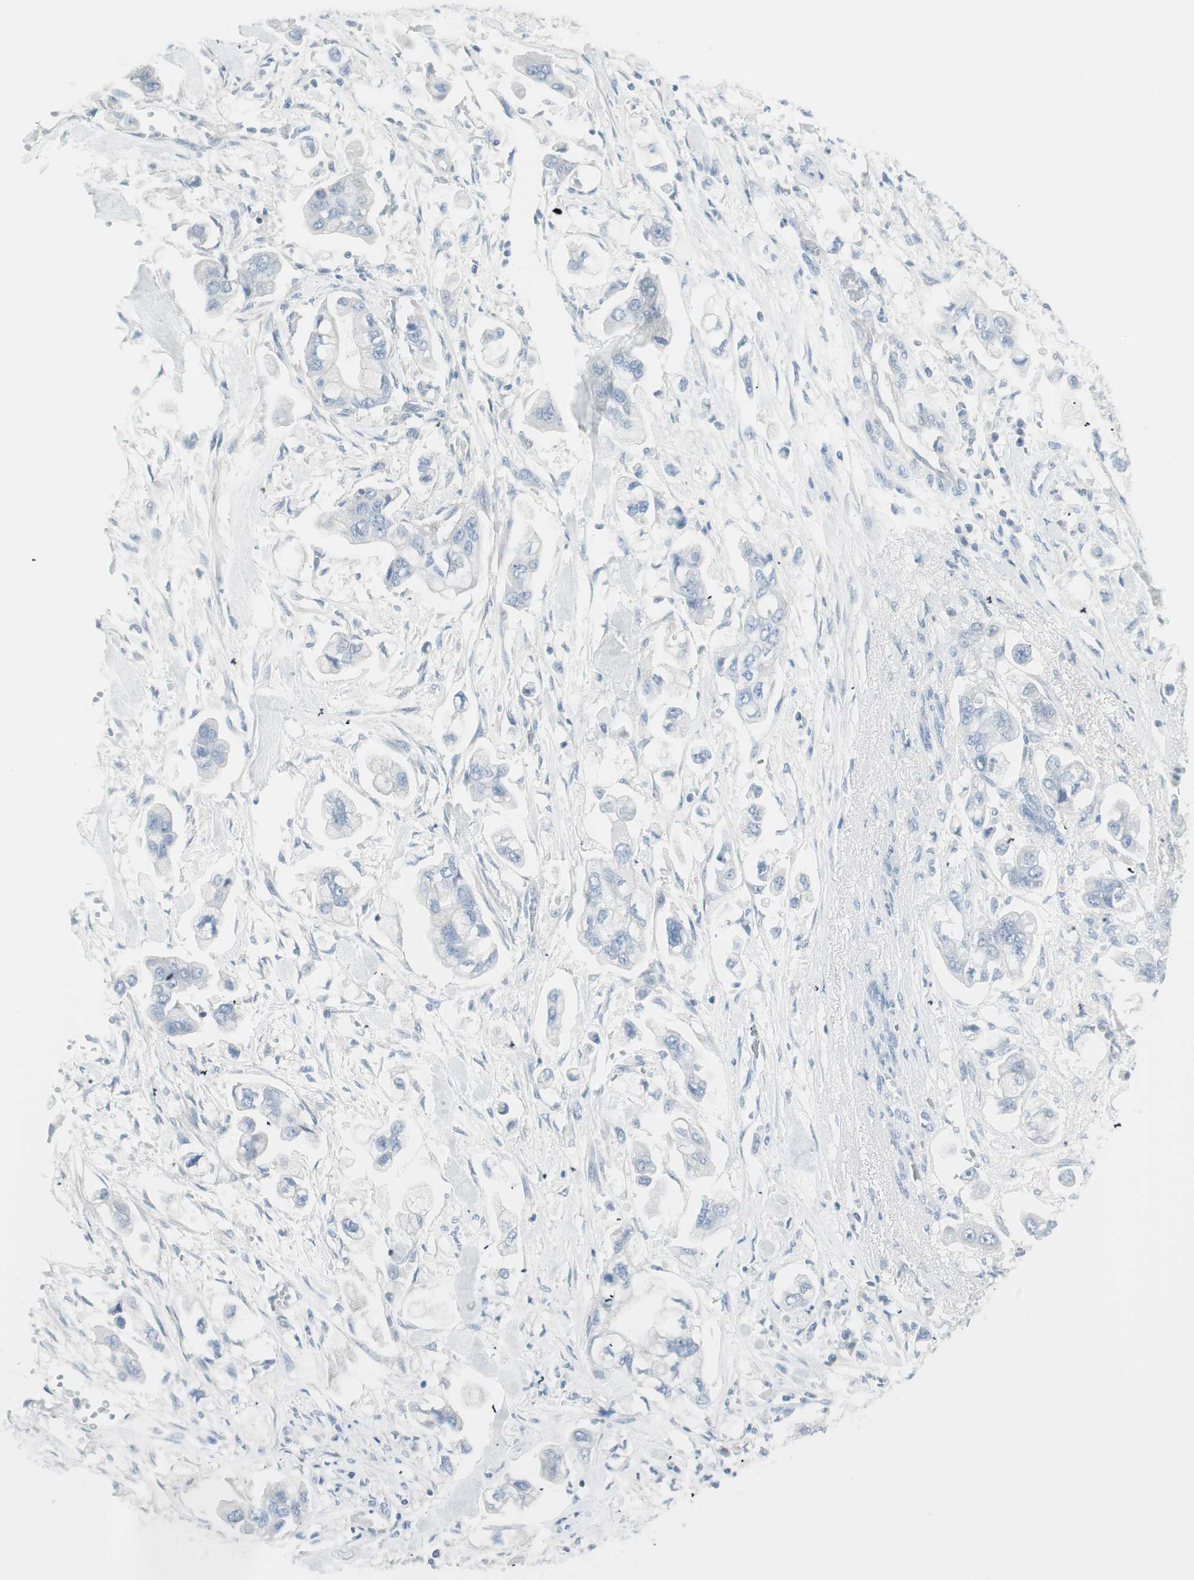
{"staining": {"intensity": "negative", "quantity": "none", "location": "none"}, "tissue": "stomach cancer", "cell_type": "Tumor cells", "image_type": "cancer", "snomed": [{"axis": "morphology", "description": "Adenocarcinoma, NOS"}, {"axis": "topography", "description": "Stomach"}], "caption": "The photomicrograph reveals no significant positivity in tumor cells of stomach cancer. The staining was performed using DAB to visualize the protein expression in brown, while the nuclei were stained in blue with hematoxylin (Magnification: 20x).", "gene": "ITLN2", "patient": {"sex": "male", "age": 62}}